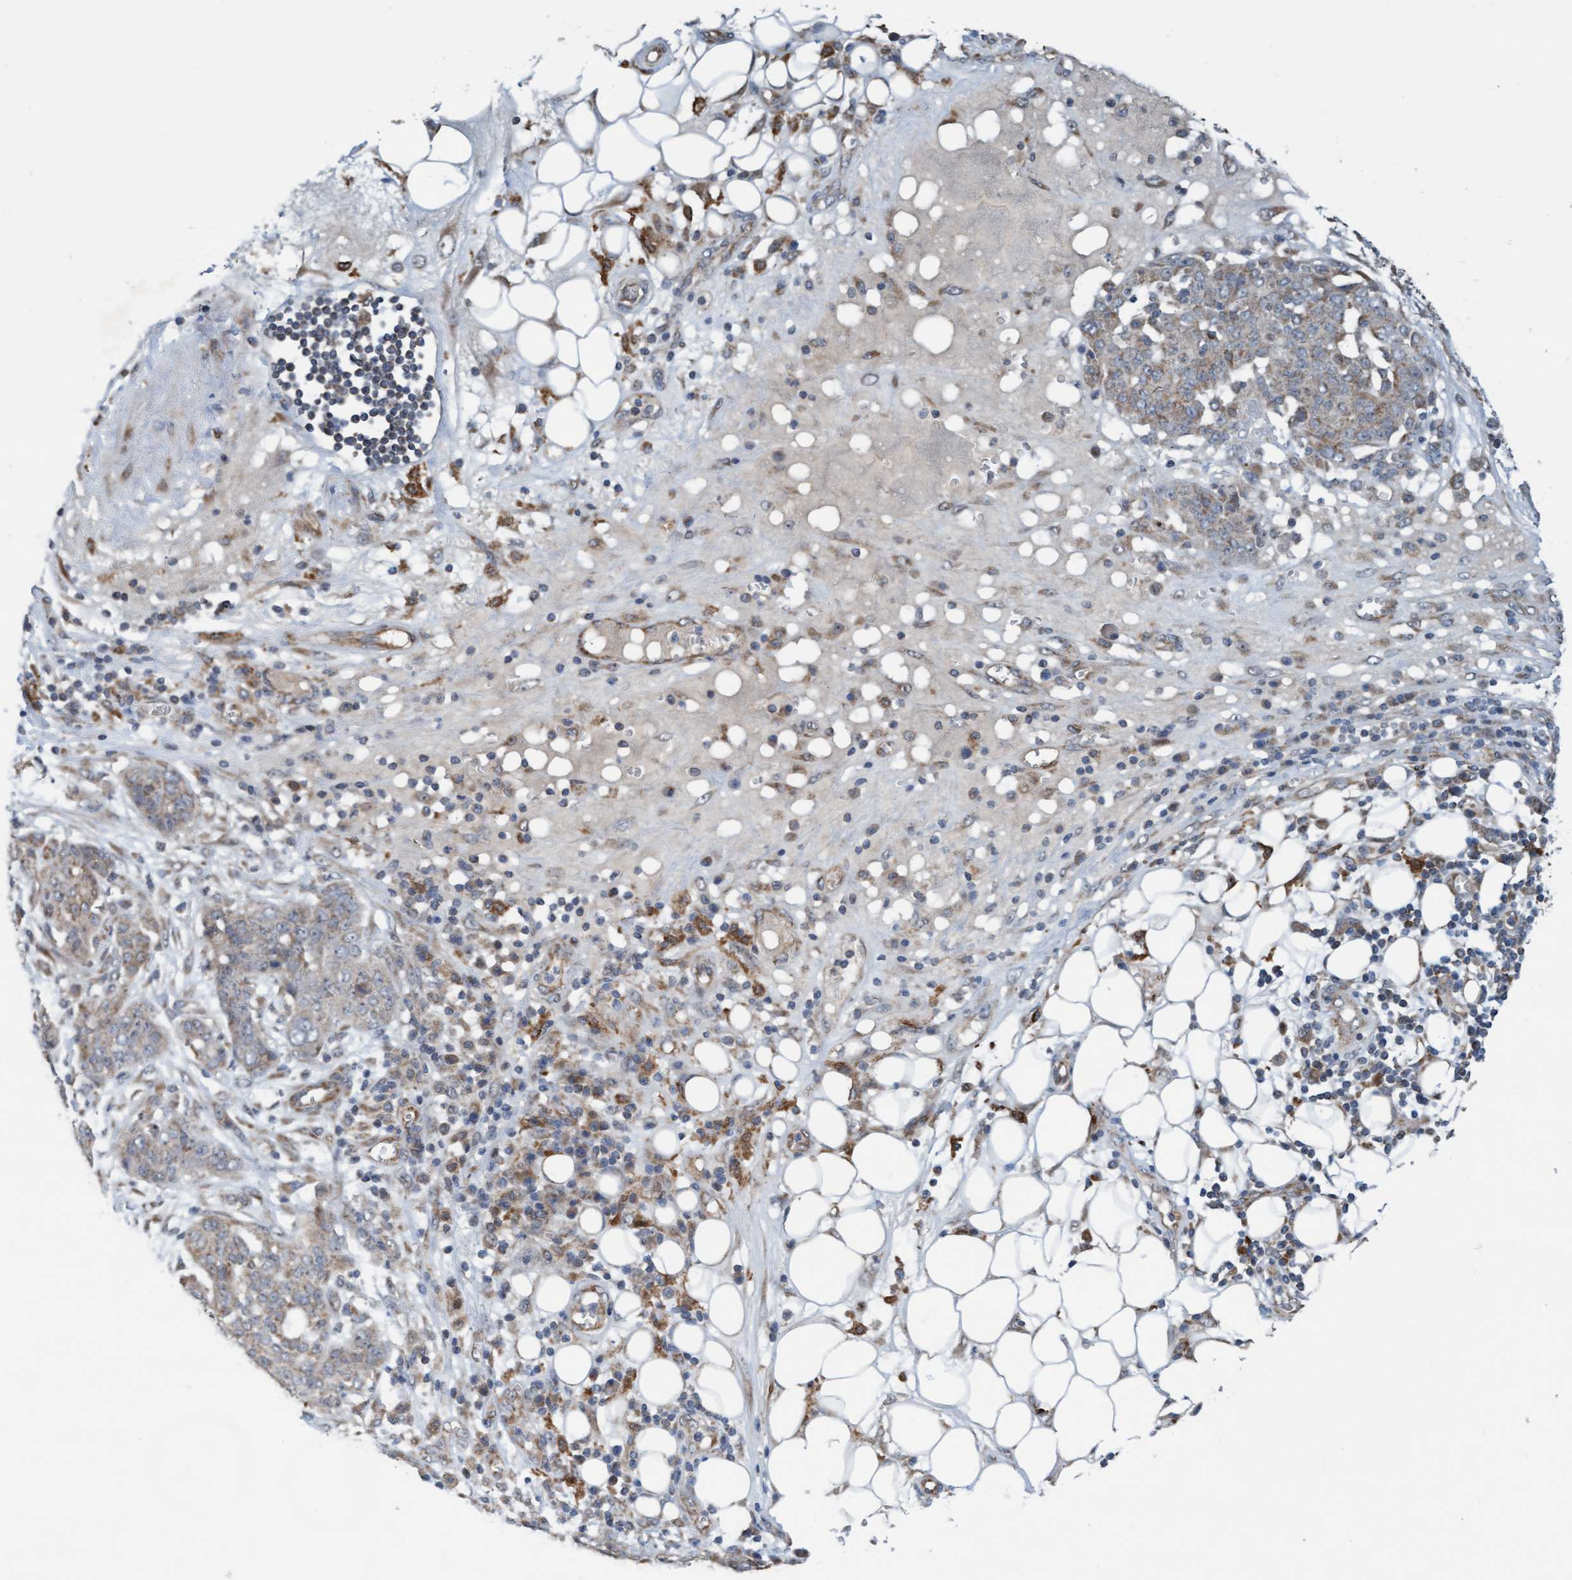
{"staining": {"intensity": "weak", "quantity": ">75%", "location": "cytoplasmic/membranous"}, "tissue": "ovarian cancer", "cell_type": "Tumor cells", "image_type": "cancer", "snomed": [{"axis": "morphology", "description": "Cystadenocarcinoma, serous, NOS"}, {"axis": "topography", "description": "Soft tissue"}, {"axis": "topography", "description": "Ovary"}], "caption": "The micrograph exhibits staining of serous cystadenocarcinoma (ovarian), revealing weak cytoplasmic/membranous protein positivity (brown color) within tumor cells.", "gene": "ZNF566", "patient": {"sex": "female", "age": 57}}